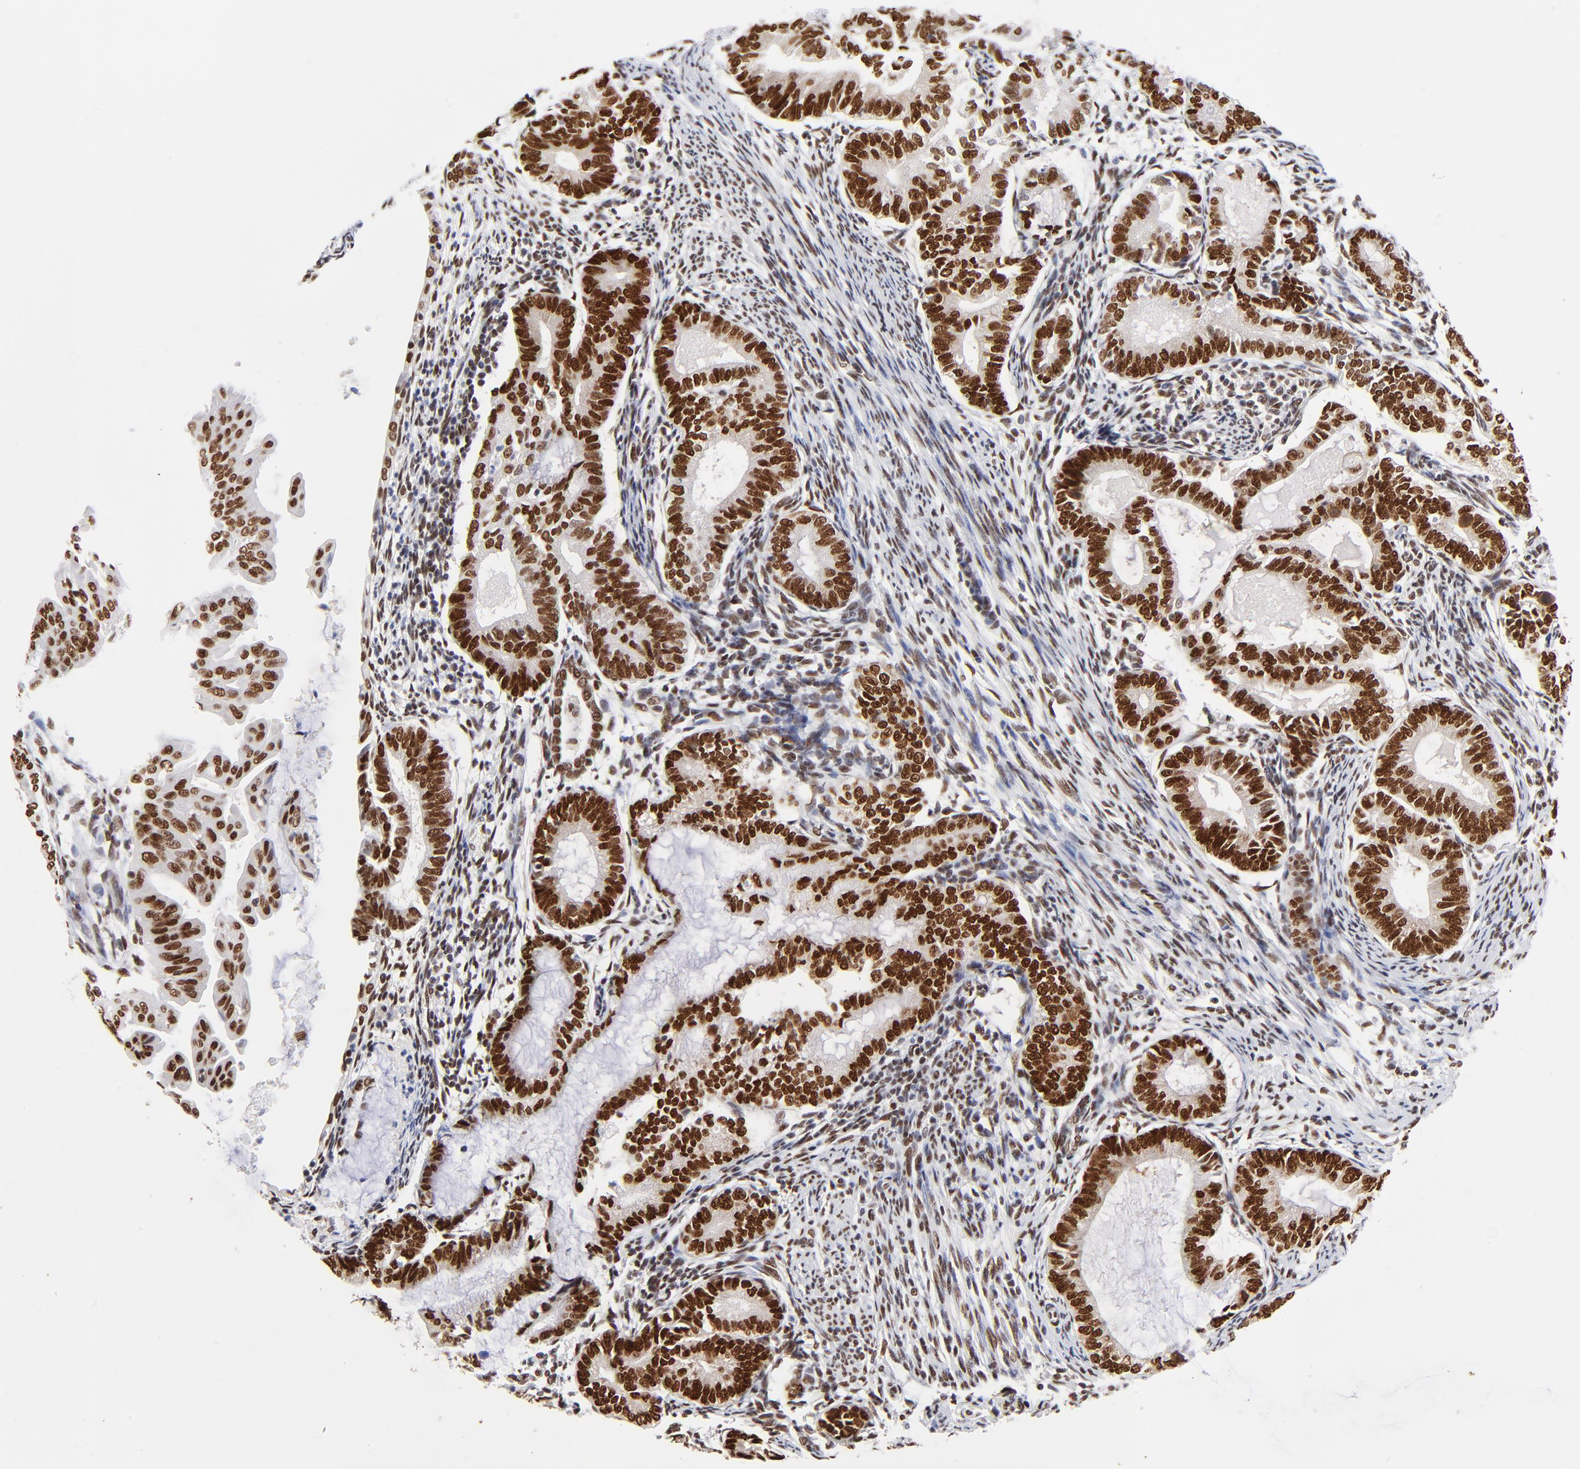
{"staining": {"intensity": "strong", "quantity": ">75%", "location": "nuclear"}, "tissue": "endometrial cancer", "cell_type": "Tumor cells", "image_type": "cancer", "snomed": [{"axis": "morphology", "description": "Adenocarcinoma, NOS"}, {"axis": "topography", "description": "Endometrium"}], "caption": "There is high levels of strong nuclear staining in tumor cells of endometrial cancer (adenocarcinoma), as demonstrated by immunohistochemical staining (brown color).", "gene": "ZMYM3", "patient": {"sex": "female", "age": 63}}